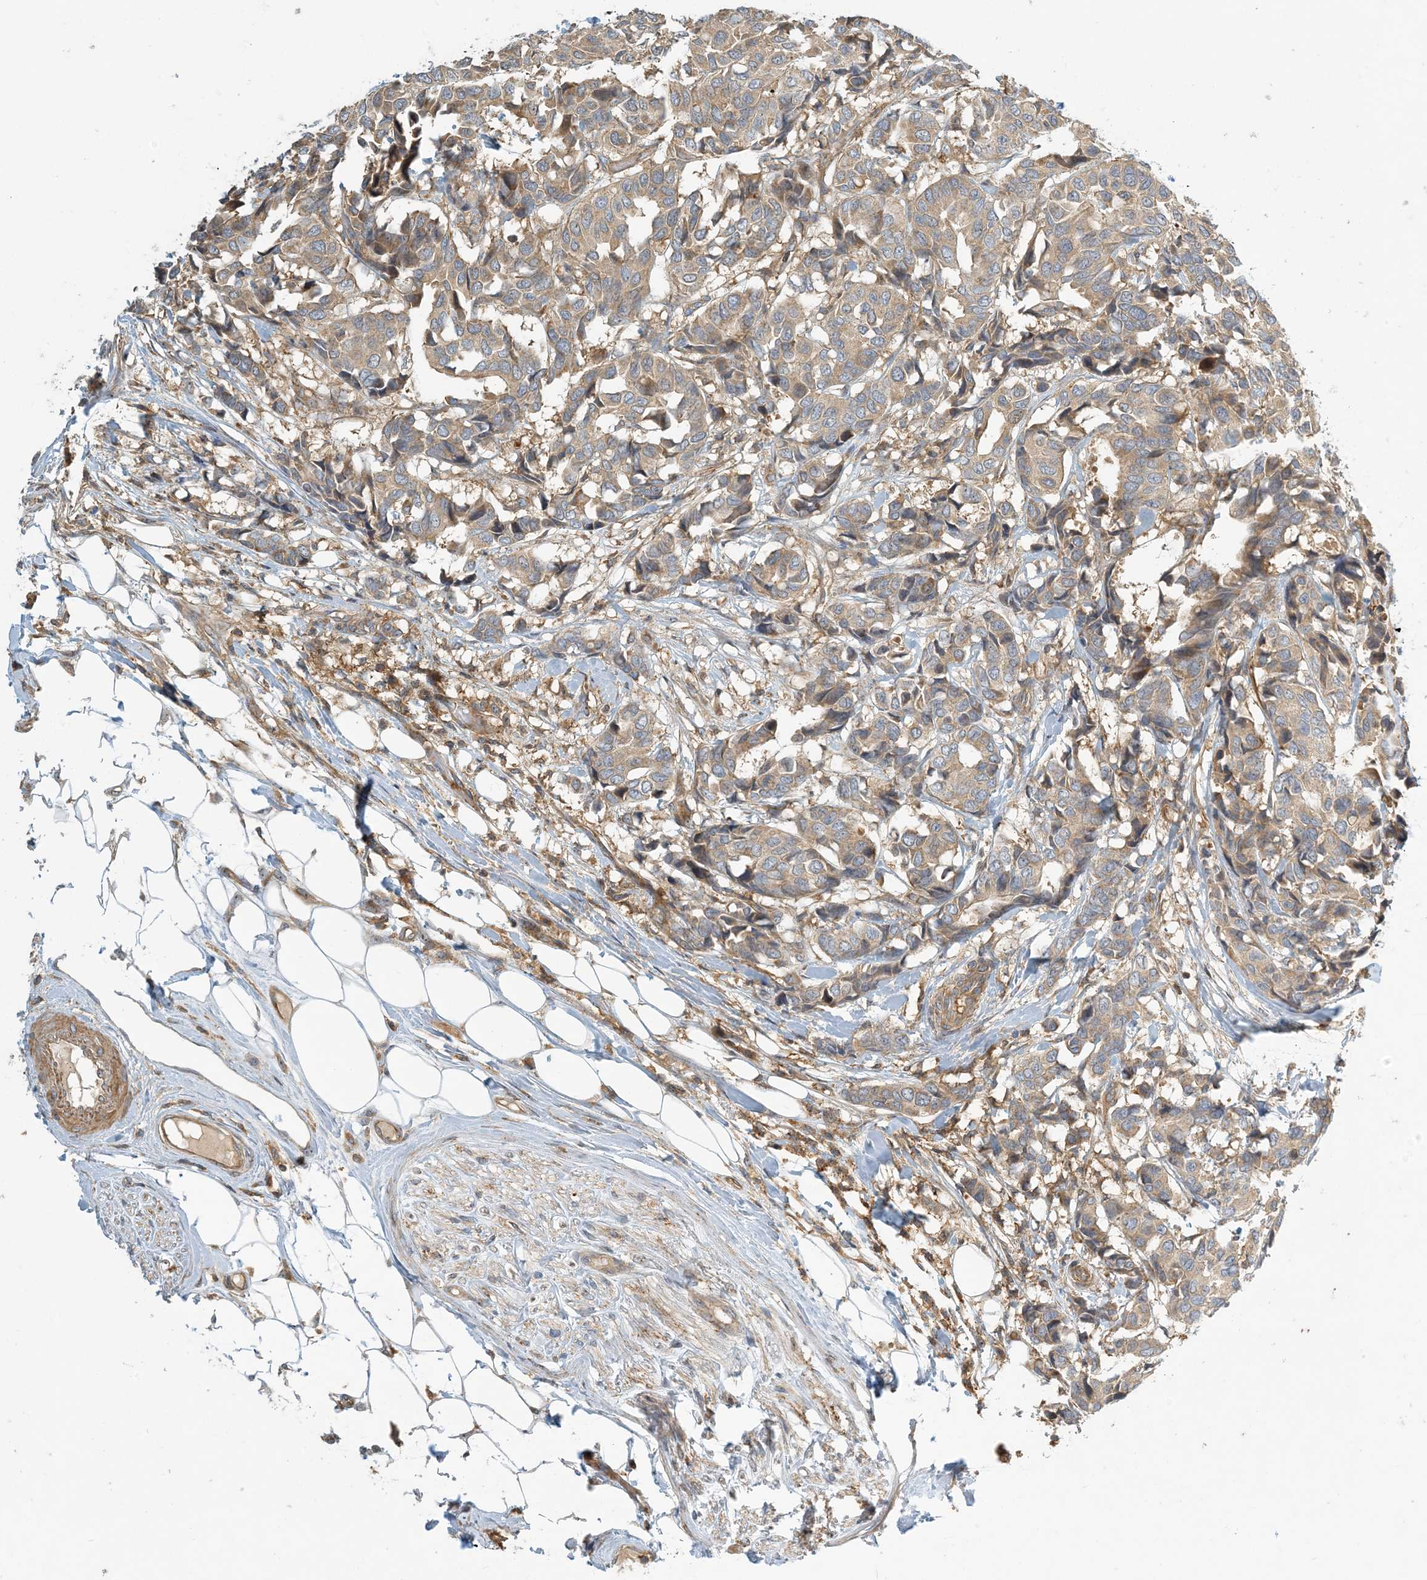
{"staining": {"intensity": "weak", "quantity": ">75%", "location": "cytoplasmic/membranous"}, "tissue": "breast cancer", "cell_type": "Tumor cells", "image_type": "cancer", "snomed": [{"axis": "morphology", "description": "Duct carcinoma"}, {"axis": "topography", "description": "Breast"}], "caption": "IHC micrograph of neoplastic tissue: invasive ductal carcinoma (breast) stained using immunohistochemistry exhibits low levels of weak protein expression localized specifically in the cytoplasmic/membranous of tumor cells, appearing as a cytoplasmic/membranous brown color.", "gene": "COLEC11", "patient": {"sex": "female", "age": 87}}